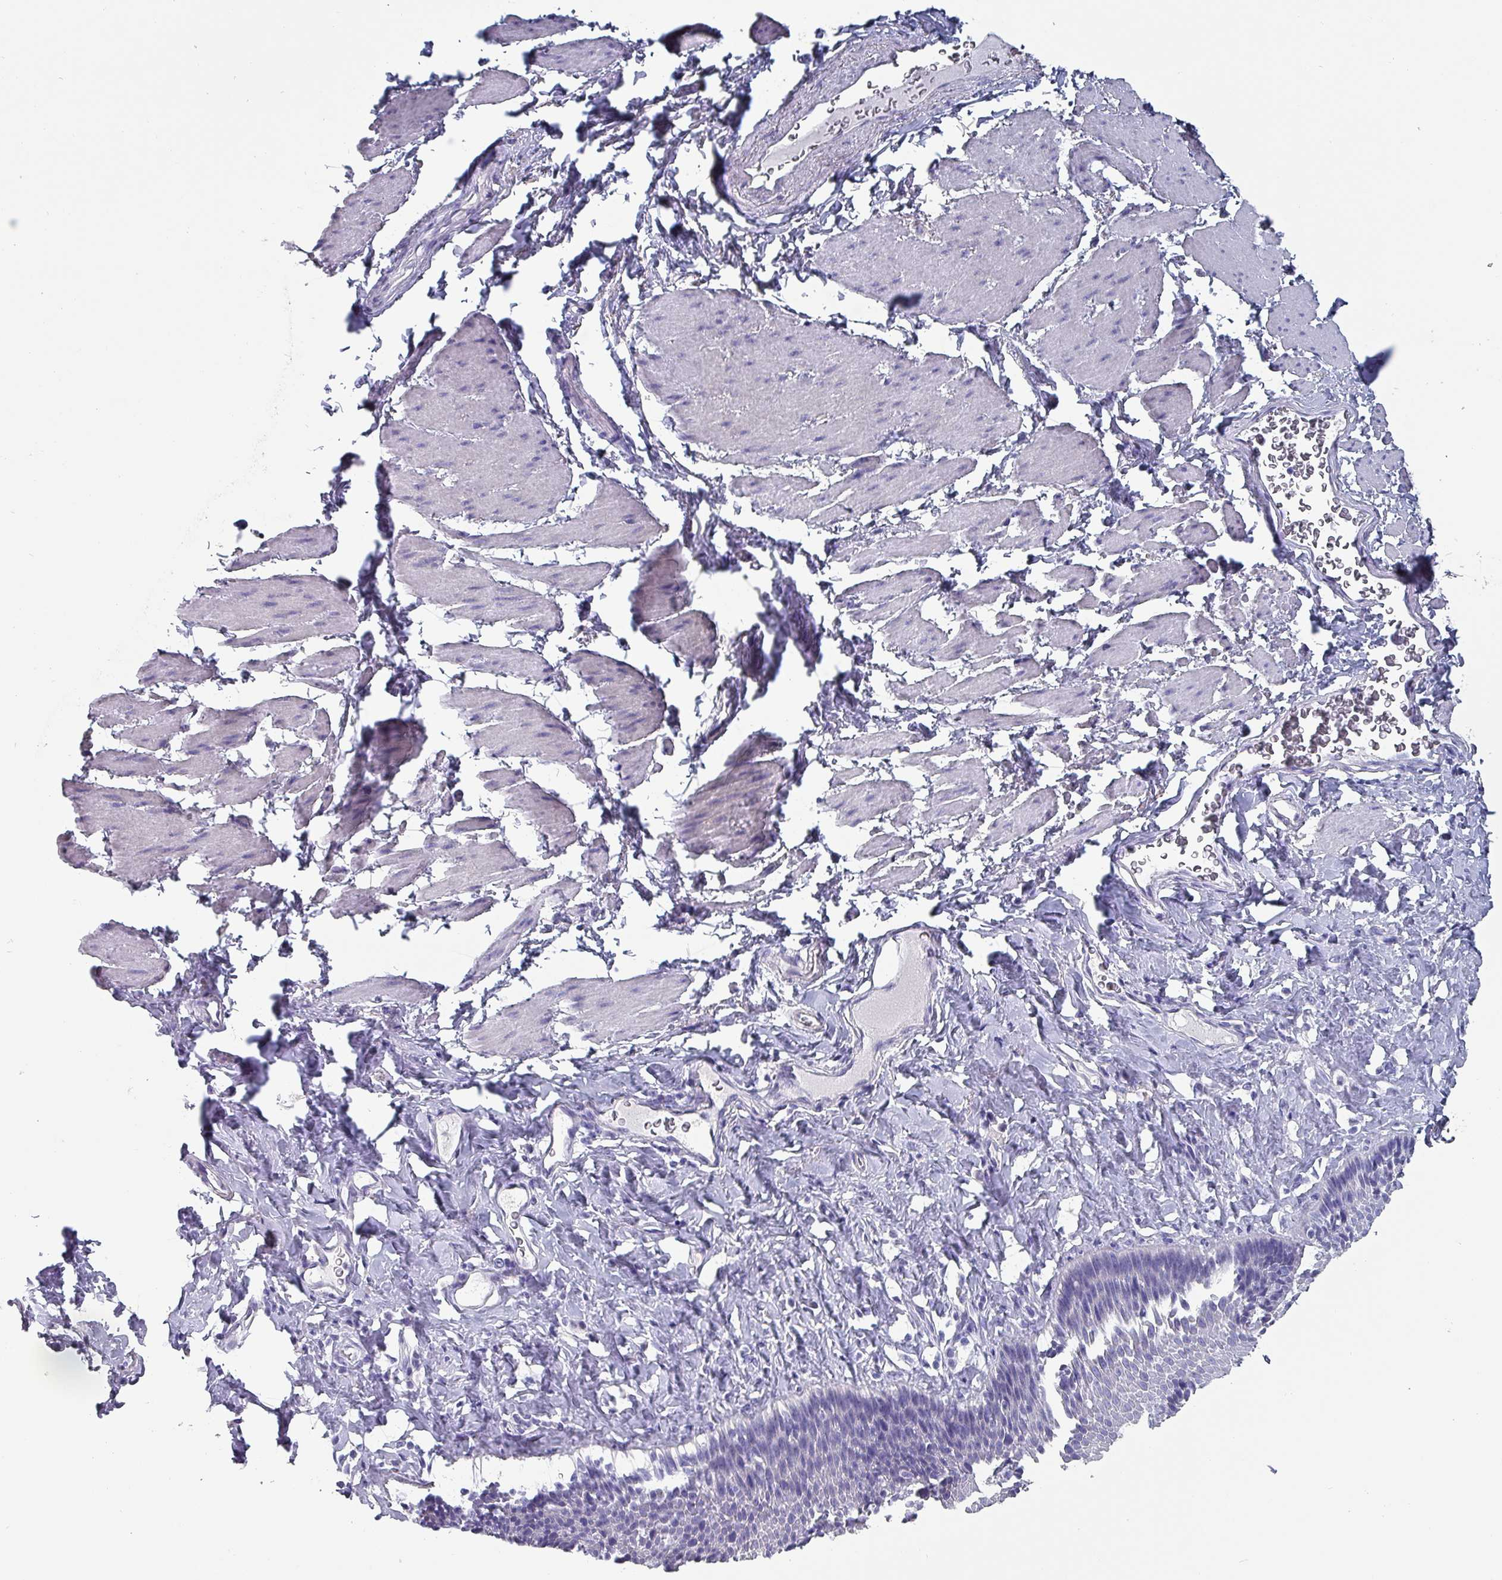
{"staining": {"intensity": "negative", "quantity": "none", "location": "none"}, "tissue": "esophagus", "cell_type": "Squamous epithelial cells", "image_type": "normal", "snomed": [{"axis": "morphology", "description": "Normal tissue, NOS"}, {"axis": "topography", "description": "Esophagus"}], "caption": "Immunohistochemical staining of benign esophagus displays no significant staining in squamous epithelial cells.", "gene": "INS", "patient": {"sex": "female", "age": 61}}